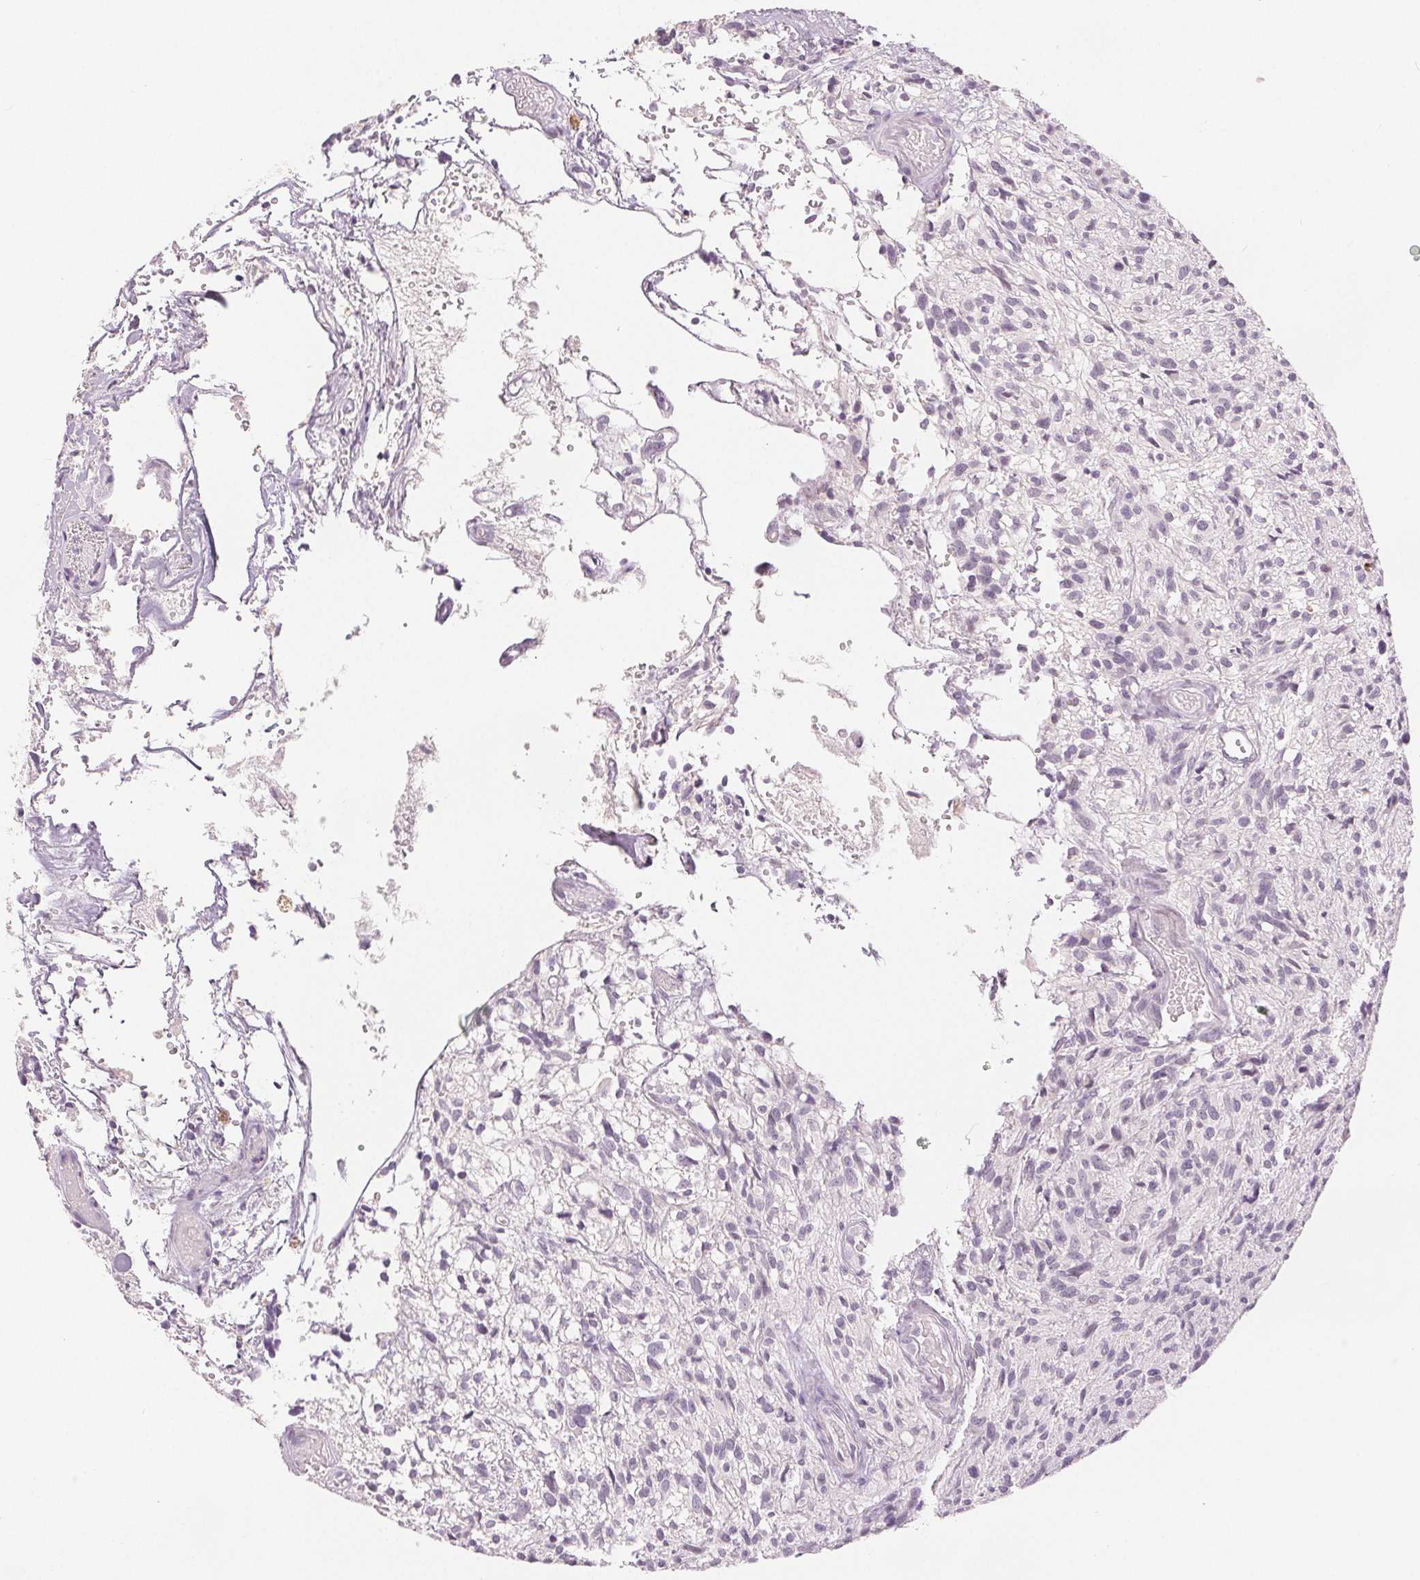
{"staining": {"intensity": "negative", "quantity": "none", "location": "none"}, "tissue": "glioma", "cell_type": "Tumor cells", "image_type": "cancer", "snomed": [{"axis": "morphology", "description": "Glioma, malignant, High grade"}, {"axis": "topography", "description": "Brain"}], "caption": "Tumor cells show no significant positivity in high-grade glioma (malignant).", "gene": "SLC27A5", "patient": {"sex": "male", "age": 75}}